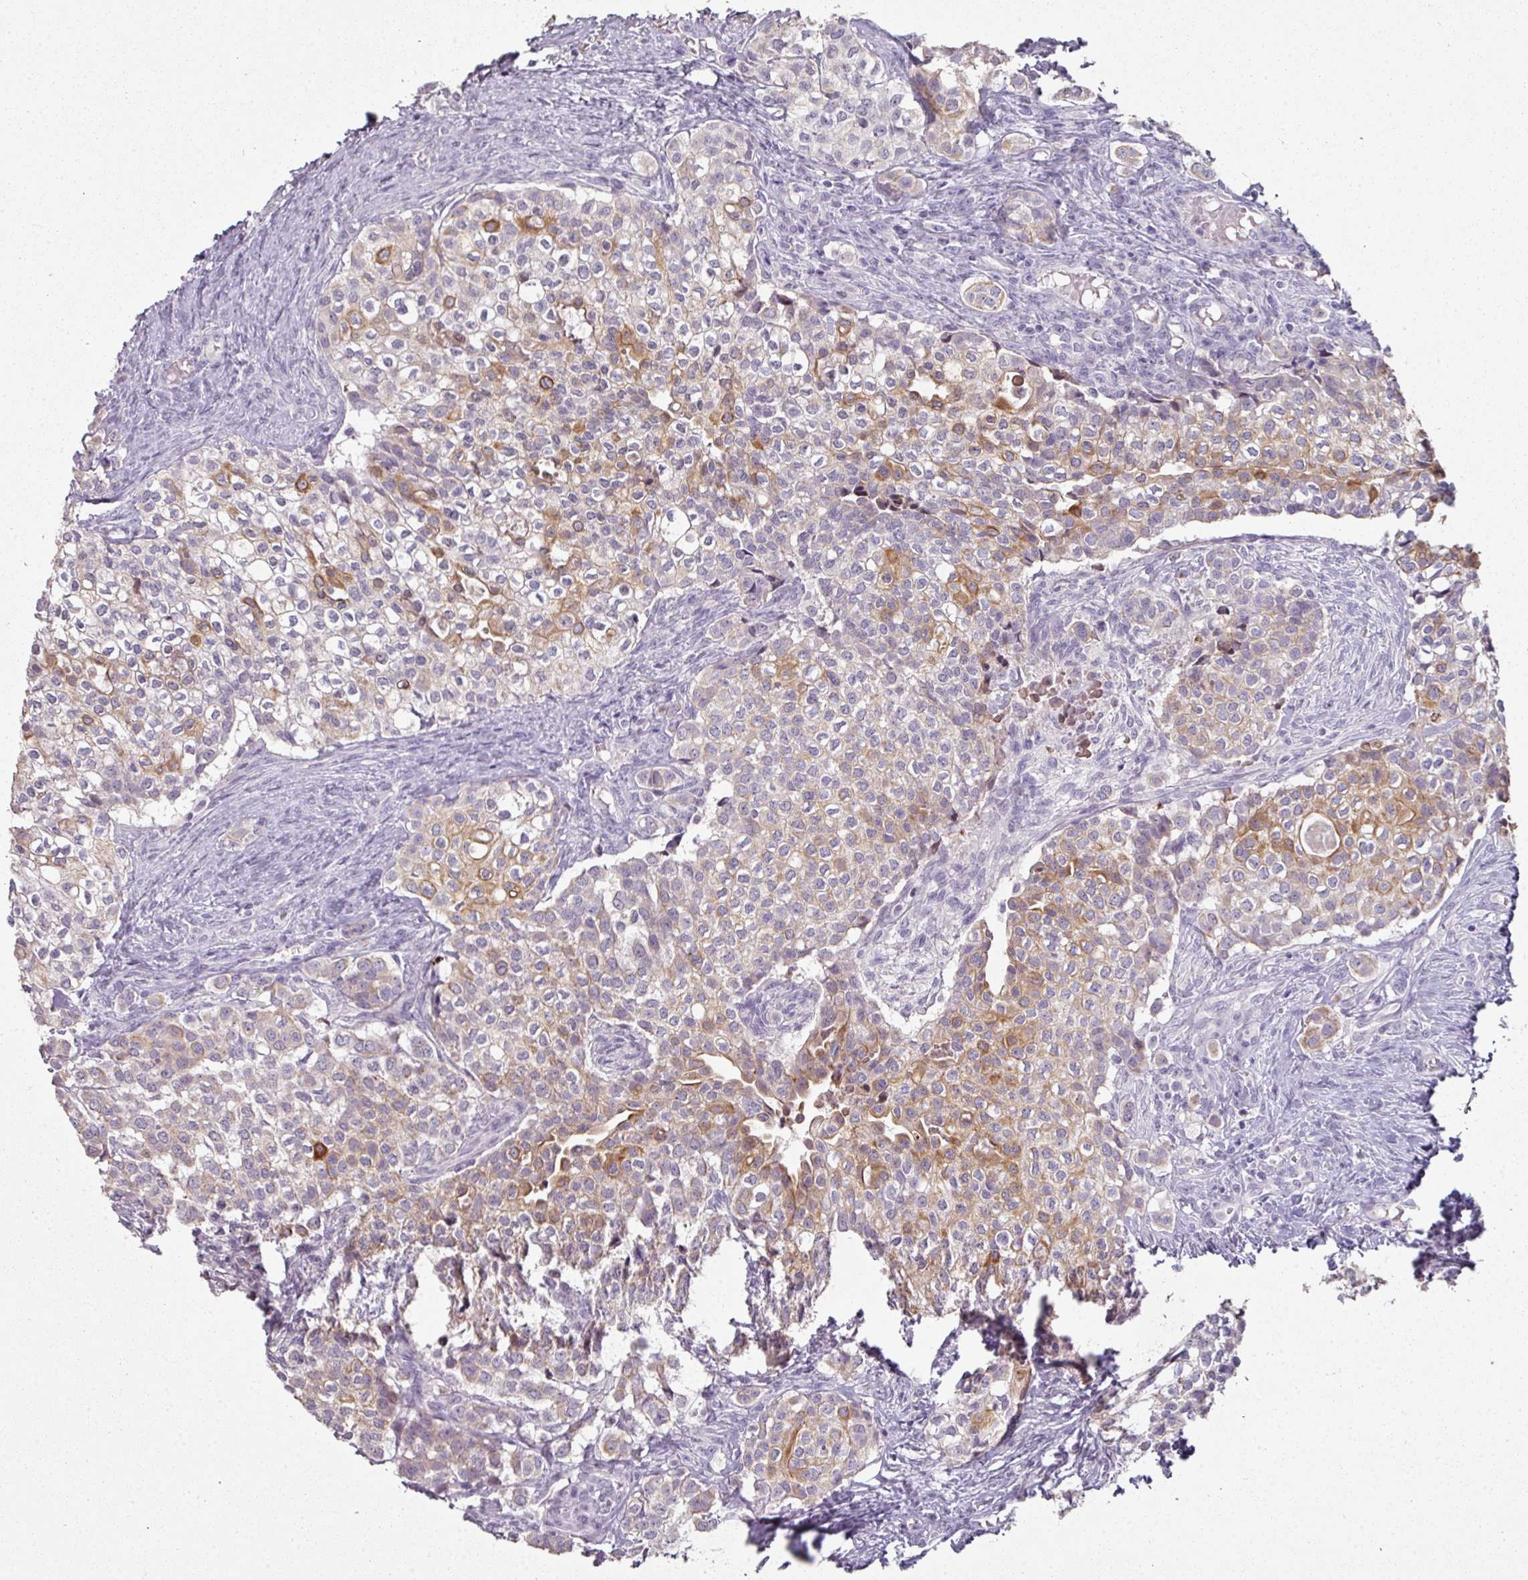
{"staining": {"intensity": "moderate", "quantity": "25%-75%", "location": "cytoplasmic/membranous"}, "tissue": "head and neck cancer", "cell_type": "Tumor cells", "image_type": "cancer", "snomed": [{"axis": "morphology", "description": "Adenocarcinoma, NOS"}, {"axis": "topography", "description": "Head-Neck"}], "caption": "Adenocarcinoma (head and neck) was stained to show a protein in brown. There is medium levels of moderate cytoplasmic/membranous expression in approximately 25%-75% of tumor cells.", "gene": "GTF2H3", "patient": {"sex": "male", "age": 81}}